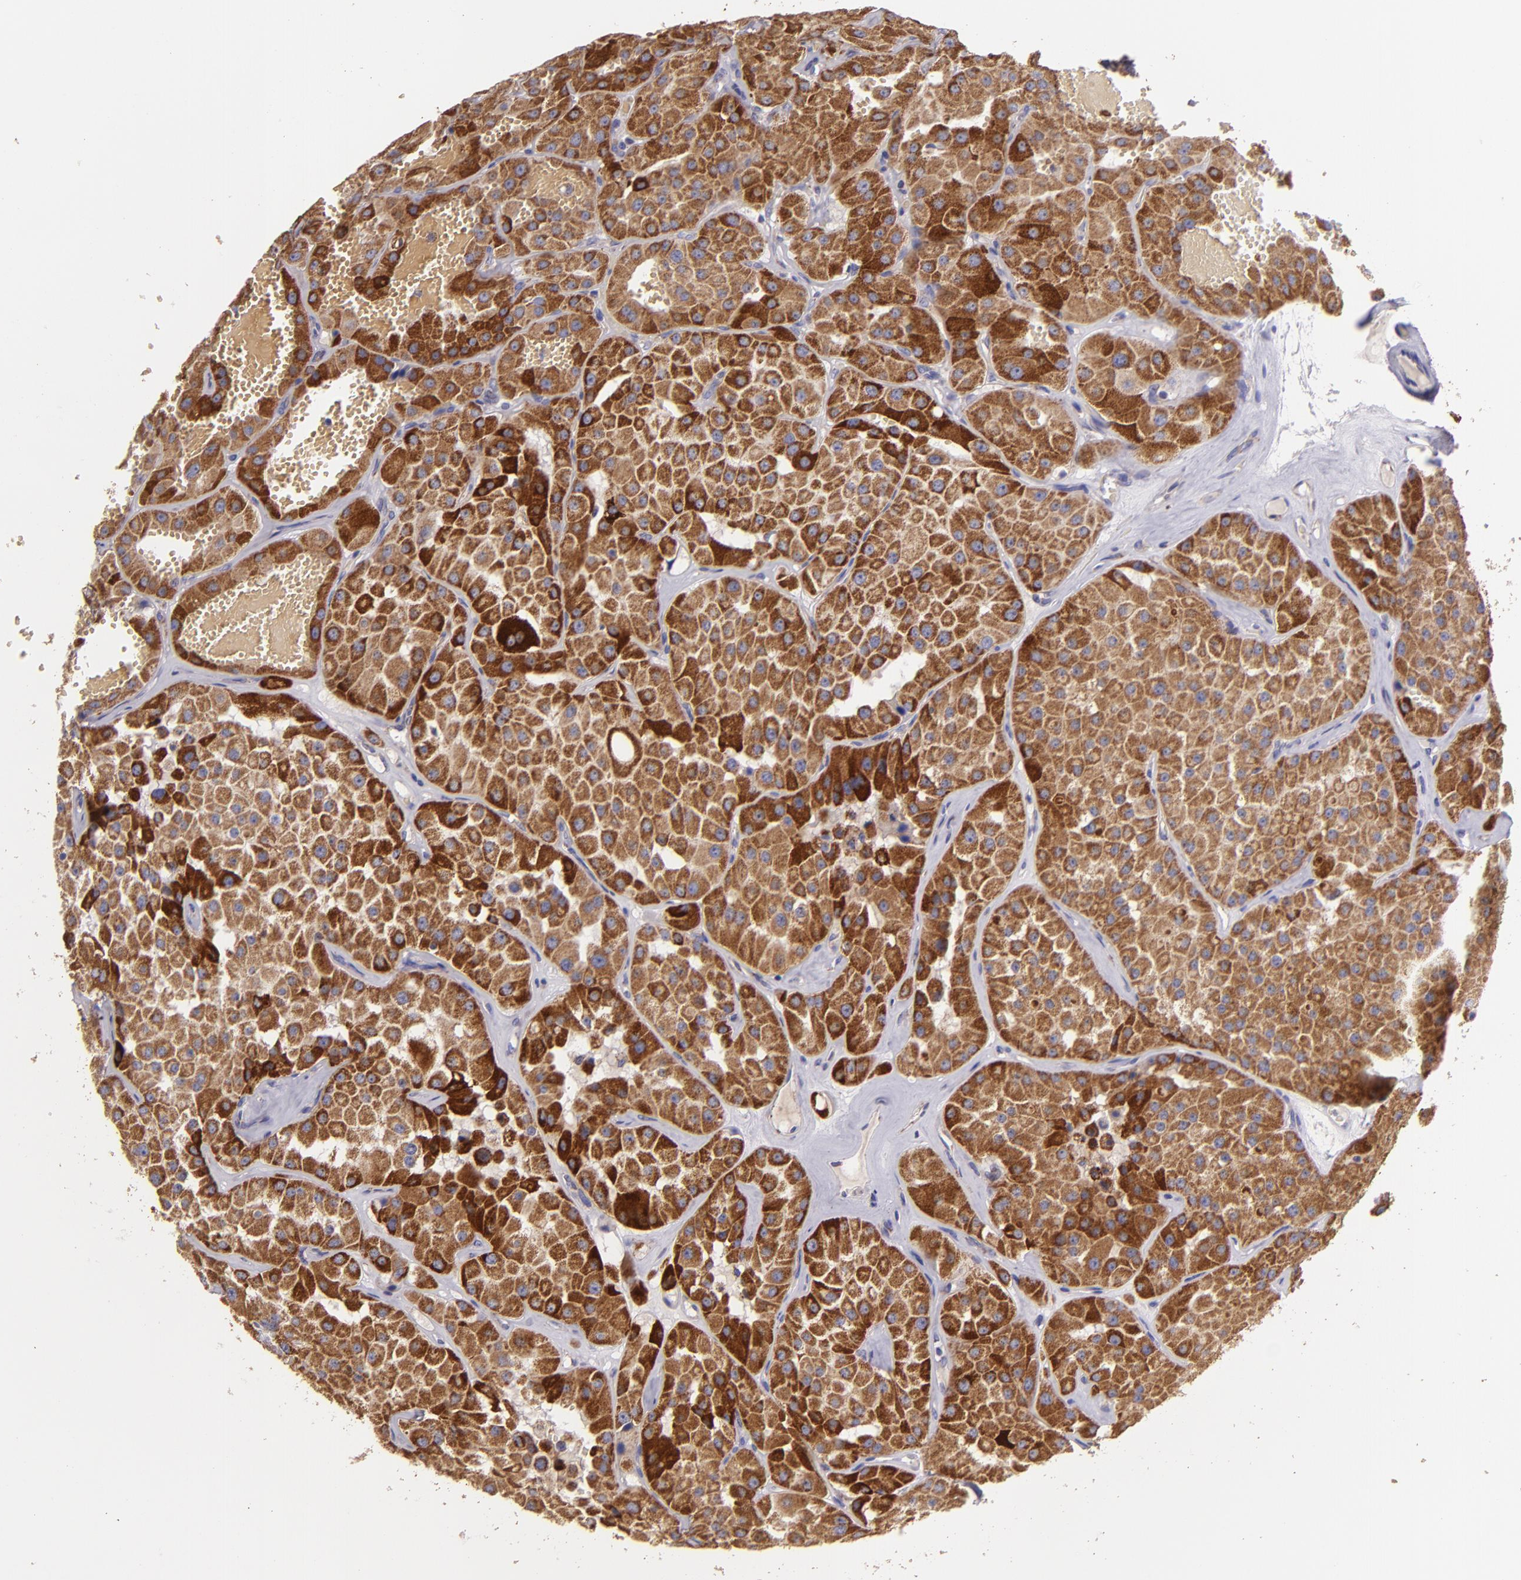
{"staining": {"intensity": "strong", "quantity": ">75%", "location": "cytoplasmic/membranous"}, "tissue": "renal cancer", "cell_type": "Tumor cells", "image_type": "cancer", "snomed": [{"axis": "morphology", "description": "Adenocarcinoma, uncertain malignant potential"}, {"axis": "topography", "description": "Kidney"}], "caption": "Immunohistochemical staining of renal cancer exhibits high levels of strong cytoplasmic/membranous protein positivity in approximately >75% of tumor cells.", "gene": "HSPD1", "patient": {"sex": "male", "age": 63}}